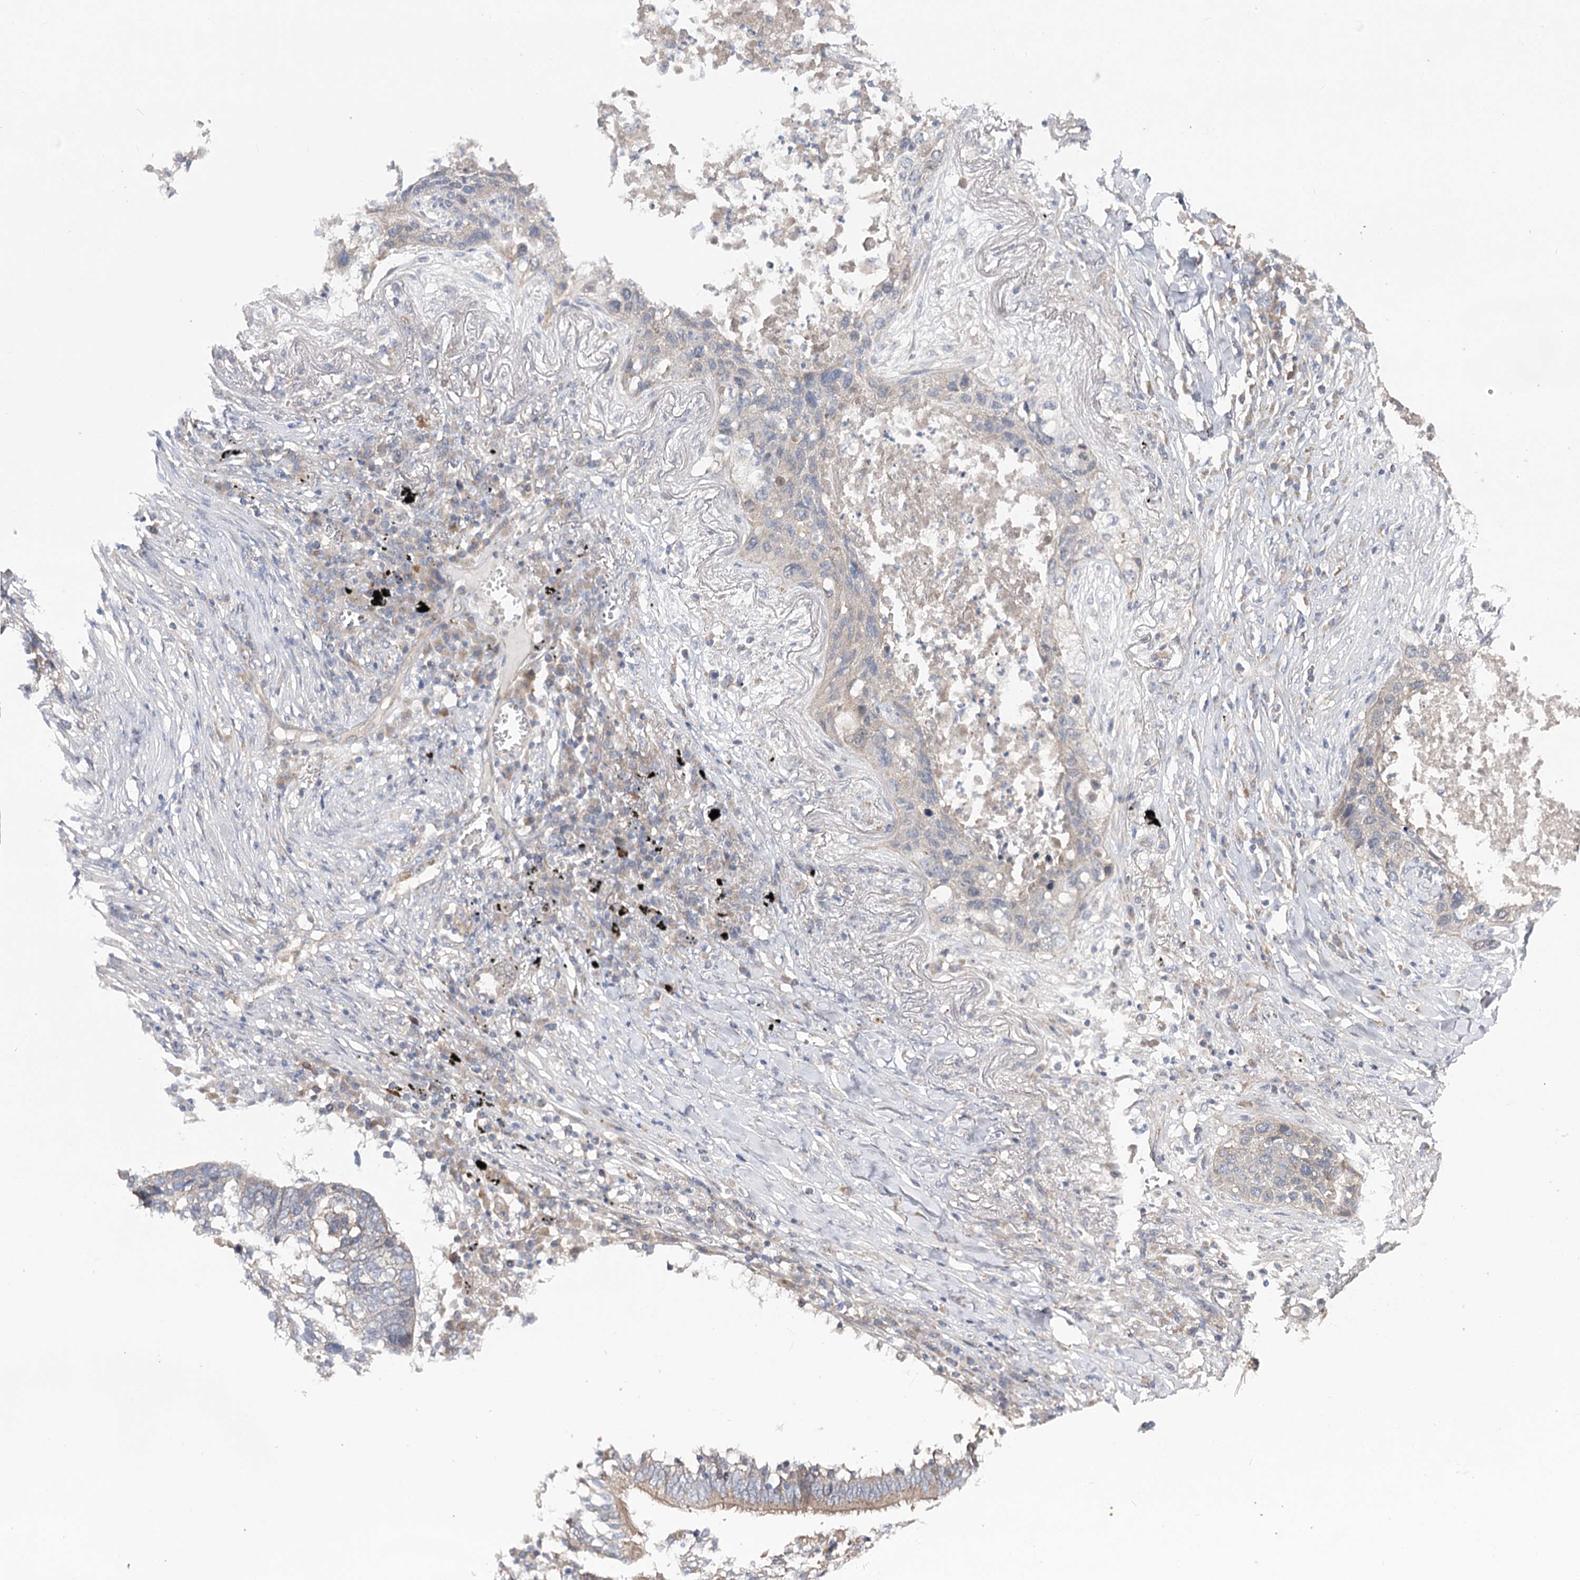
{"staining": {"intensity": "negative", "quantity": "none", "location": "none"}, "tissue": "lung cancer", "cell_type": "Tumor cells", "image_type": "cancer", "snomed": [{"axis": "morphology", "description": "Squamous cell carcinoma, NOS"}, {"axis": "topography", "description": "Lung"}], "caption": "The IHC micrograph has no significant staining in tumor cells of squamous cell carcinoma (lung) tissue. Brightfield microscopy of immunohistochemistry stained with DAB (brown) and hematoxylin (blue), captured at high magnification.", "gene": "BCR", "patient": {"sex": "female", "age": 63}}